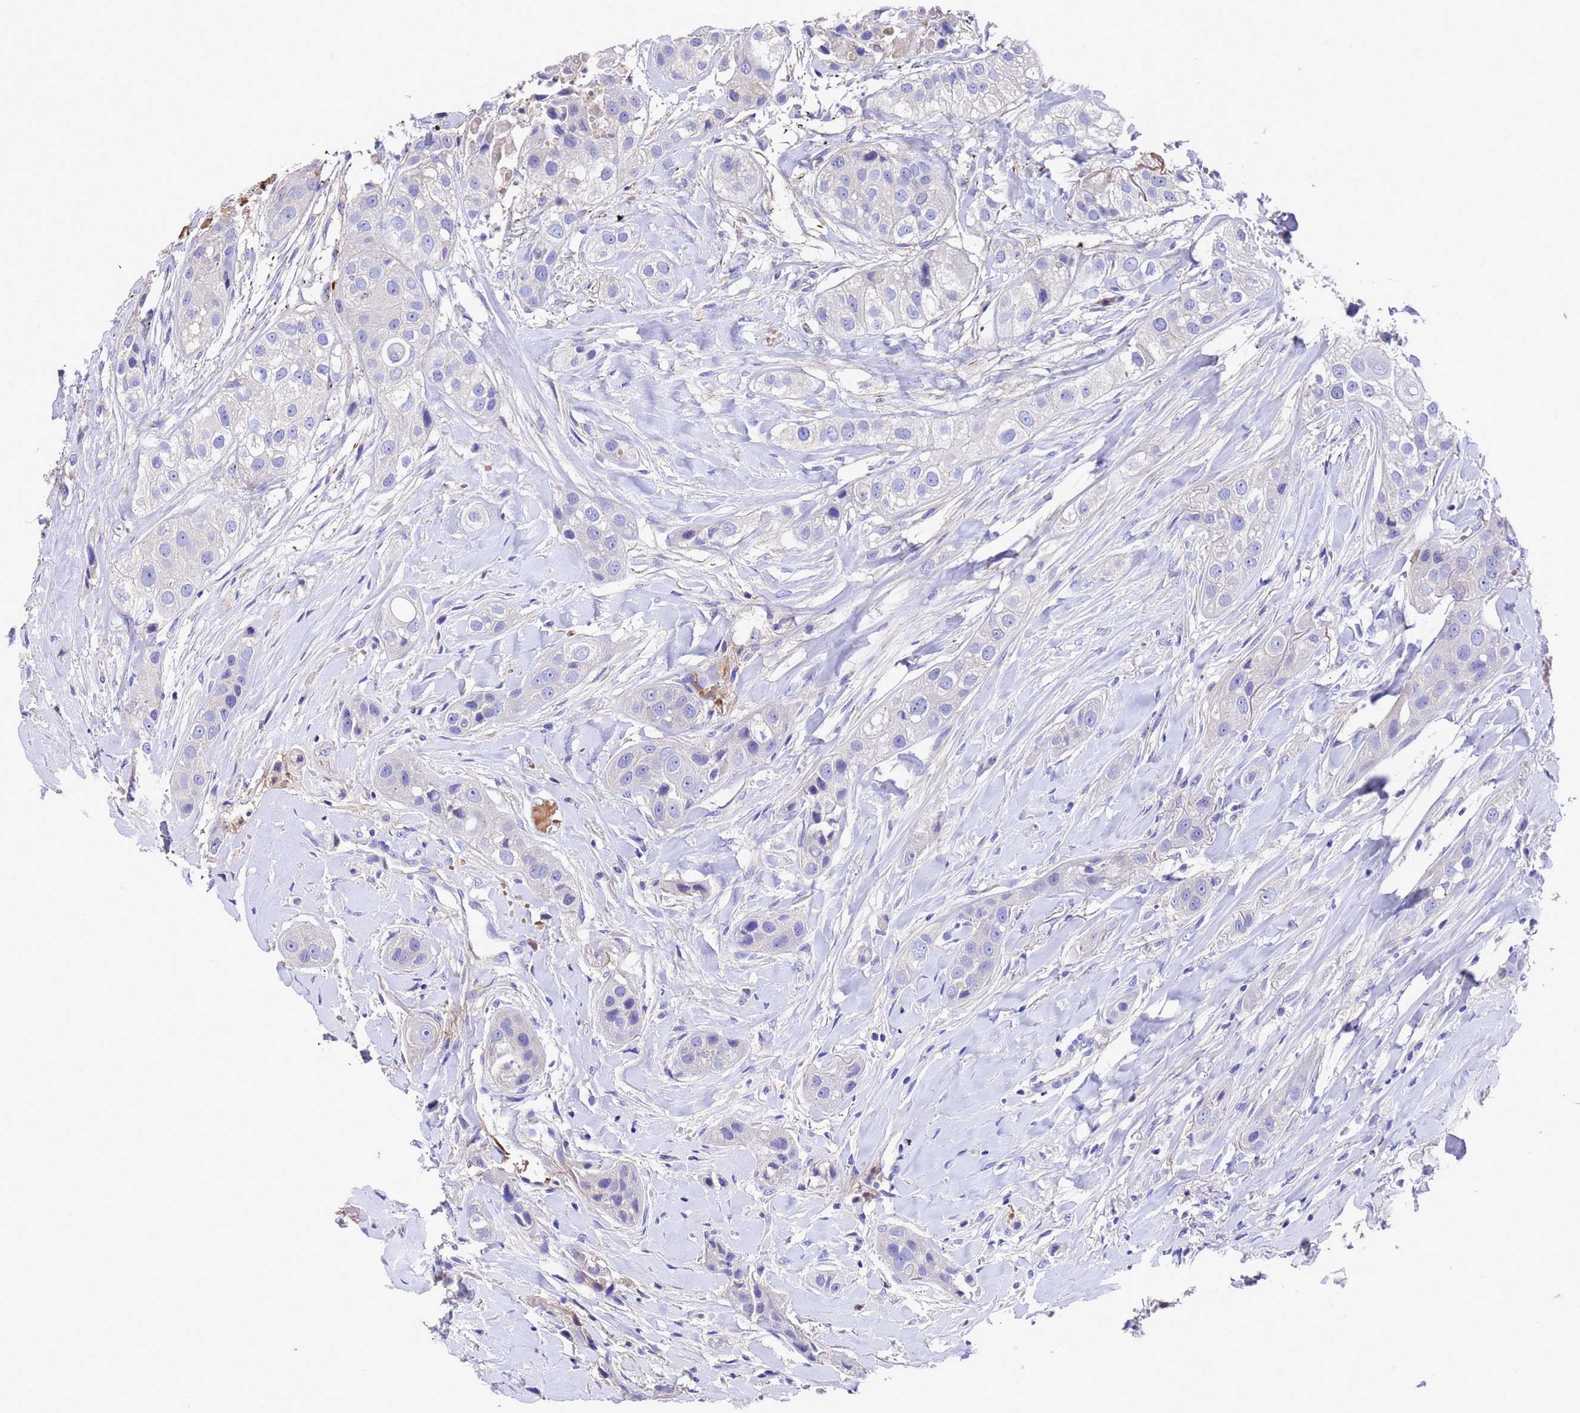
{"staining": {"intensity": "negative", "quantity": "none", "location": "none"}, "tissue": "head and neck cancer", "cell_type": "Tumor cells", "image_type": "cancer", "snomed": [{"axis": "morphology", "description": "Normal tissue, NOS"}, {"axis": "morphology", "description": "Squamous cell carcinoma, NOS"}, {"axis": "topography", "description": "Skeletal muscle"}, {"axis": "topography", "description": "Head-Neck"}], "caption": "Tumor cells show no significant staining in head and neck cancer (squamous cell carcinoma).", "gene": "ELP6", "patient": {"sex": "male", "age": 51}}